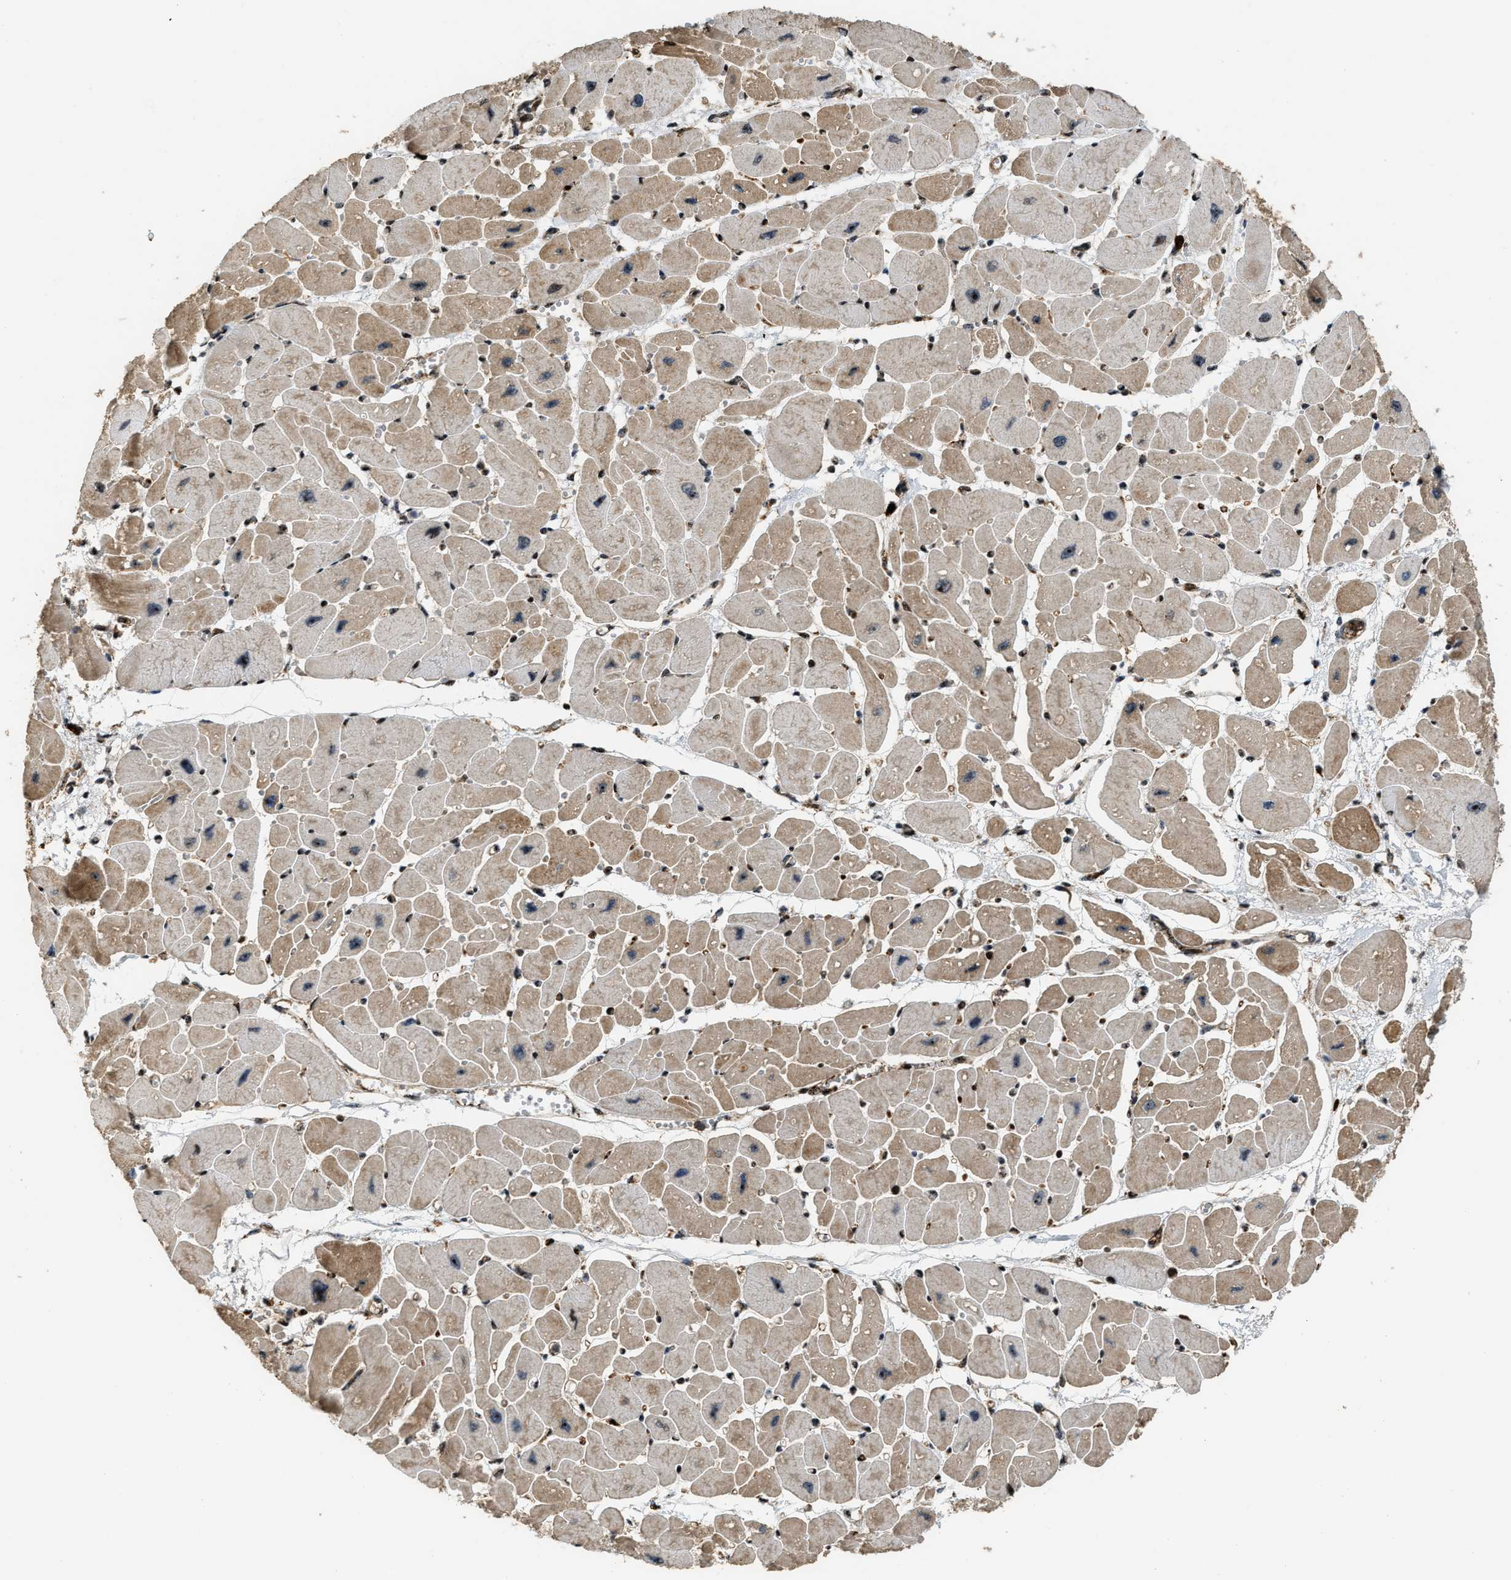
{"staining": {"intensity": "strong", "quantity": ">75%", "location": "cytoplasmic/membranous,nuclear"}, "tissue": "heart muscle", "cell_type": "Cardiomyocytes", "image_type": "normal", "snomed": [{"axis": "morphology", "description": "Normal tissue, NOS"}, {"axis": "topography", "description": "Heart"}], "caption": "High-magnification brightfield microscopy of unremarkable heart muscle stained with DAB (brown) and counterstained with hematoxylin (blue). cardiomyocytes exhibit strong cytoplasmic/membranous,nuclear expression is seen in about>75% of cells.", "gene": "ZNF687", "patient": {"sex": "female", "age": 54}}